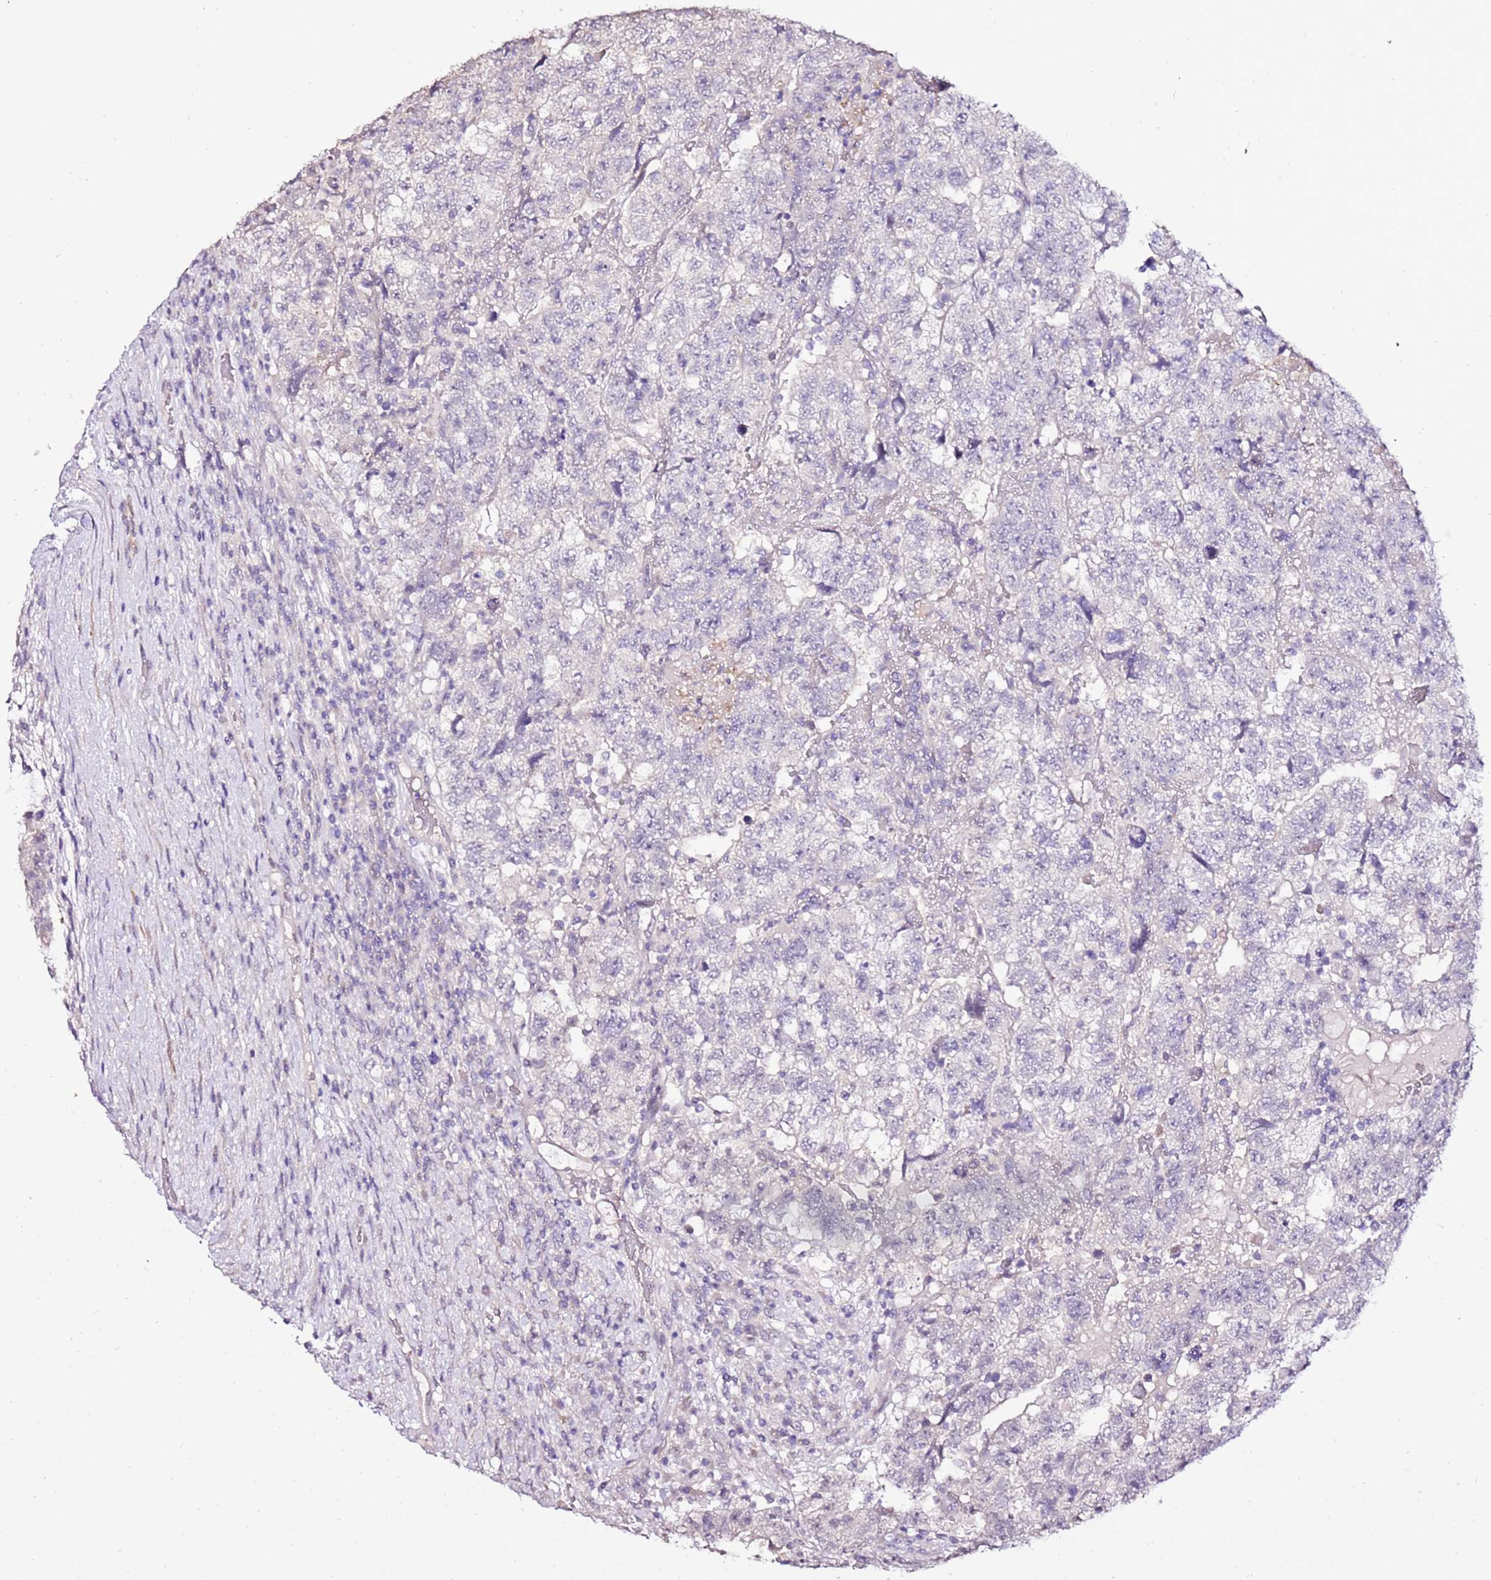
{"staining": {"intensity": "negative", "quantity": "none", "location": "none"}, "tissue": "testis cancer", "cell_type": "Tumor cells", "image_type": "cancer", "snomed": [{"axis": "morphology", "description": "Normal tissue, NOS"}, {"axis": "morphology", "description": "Carcinoma, Embryonal, NOS"}, {"axis": "topography", "description": "Testis"}], "caption": "Human testis cancer (embryonal carcinoma) stained for a protein using immunohistochemistry (IHC) exhibits no positivity in tumor cells.", "gene": "ART5", "patient": {"sex": "male", "age": 36}}